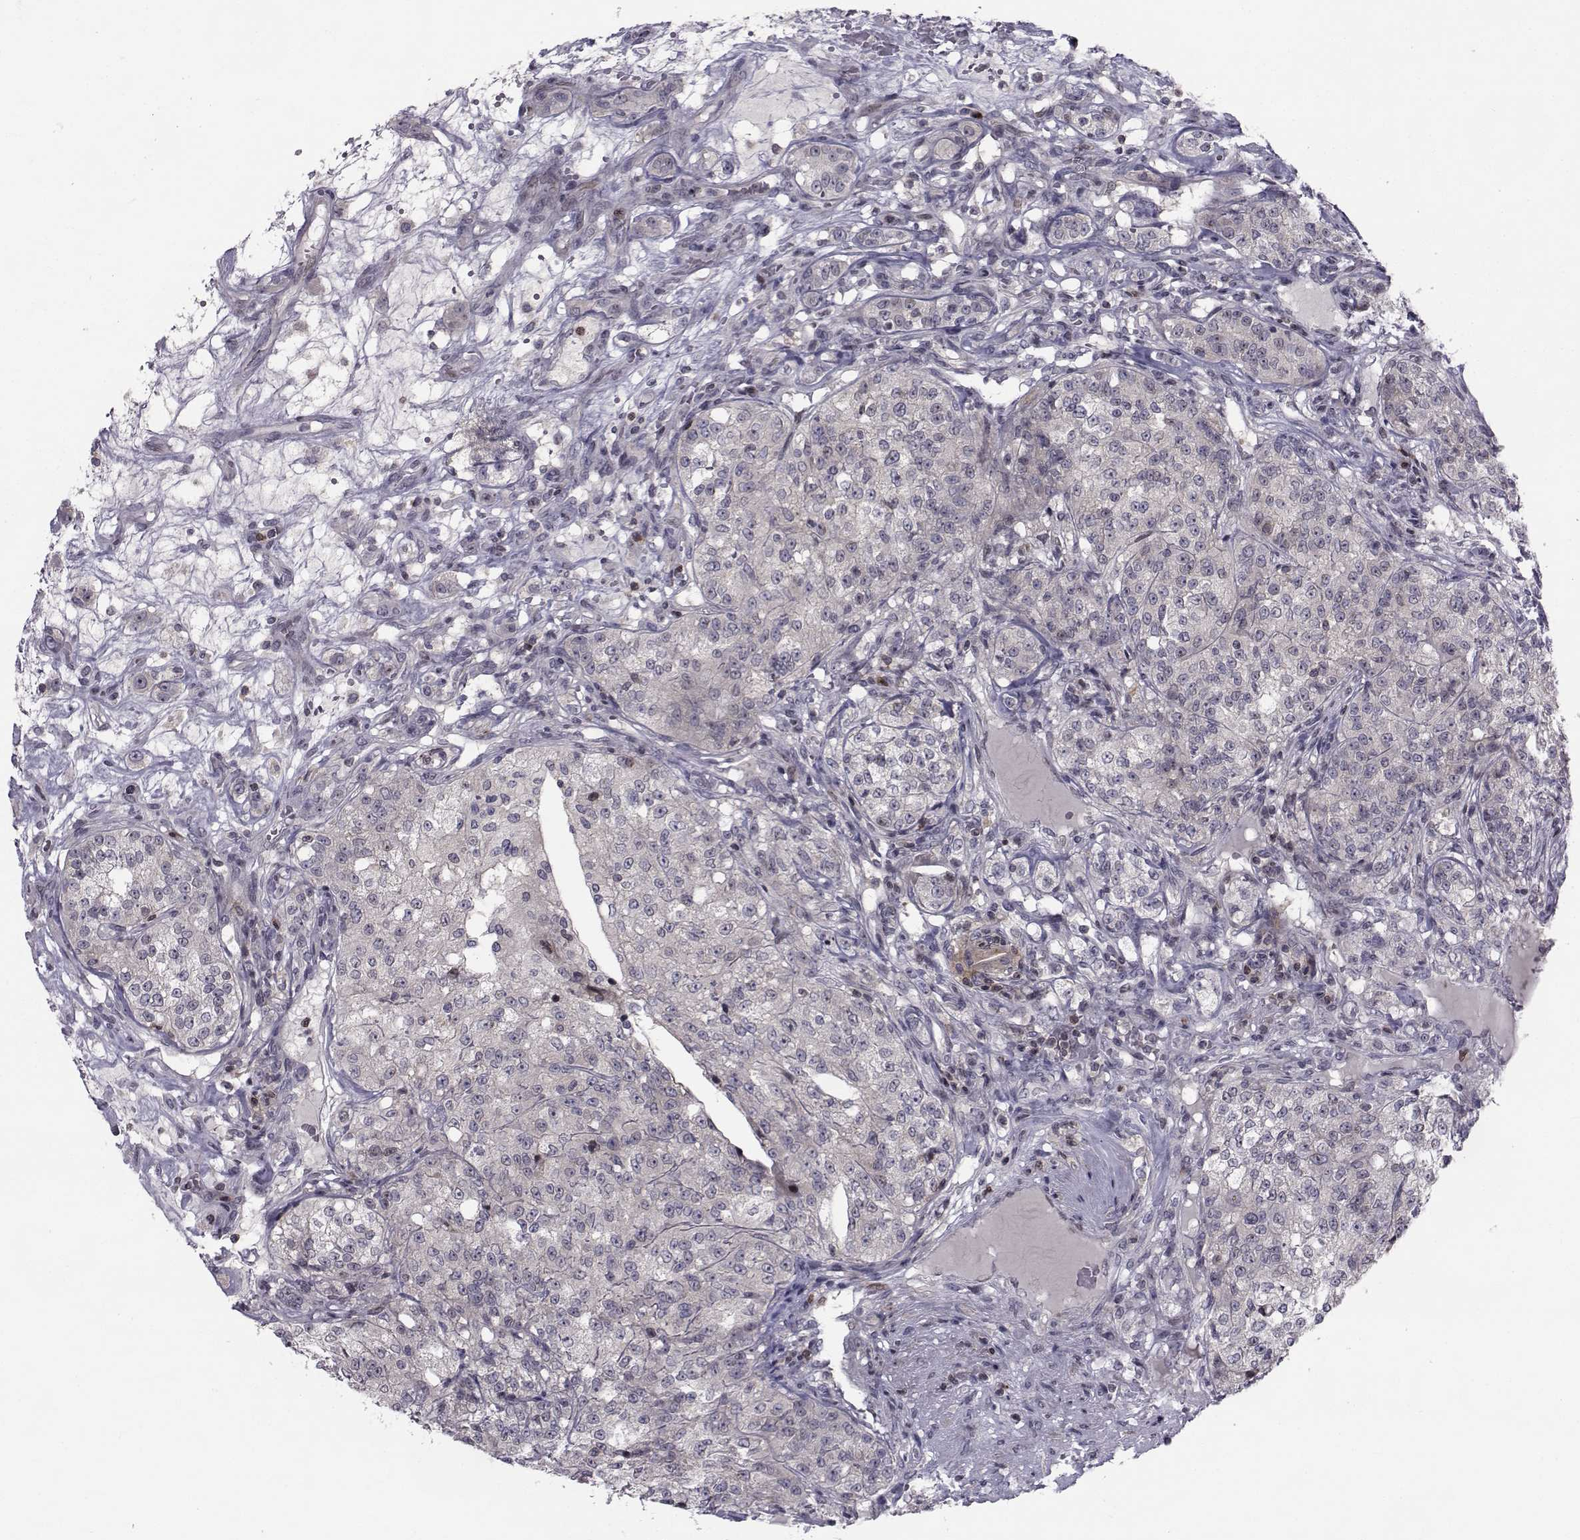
{"staining": {"intensity": "negative", "quantity": "none", "location": "none"}, "tissue": "renal cancer", "cell_type": "Tumor cells", "image_type": "cancer", "snomed": [{"axis": "morphology", "description": "Adenocarcinoma, NOS"}, {"axis": "topography", "description": "Kidney"}], "caption": "Immunohistochemical staining of human renal cancer demonstrates no significant positivity in tumor cells.", "gene": "PCP4L1", "patient": {"sex": "female", "age": 63}}